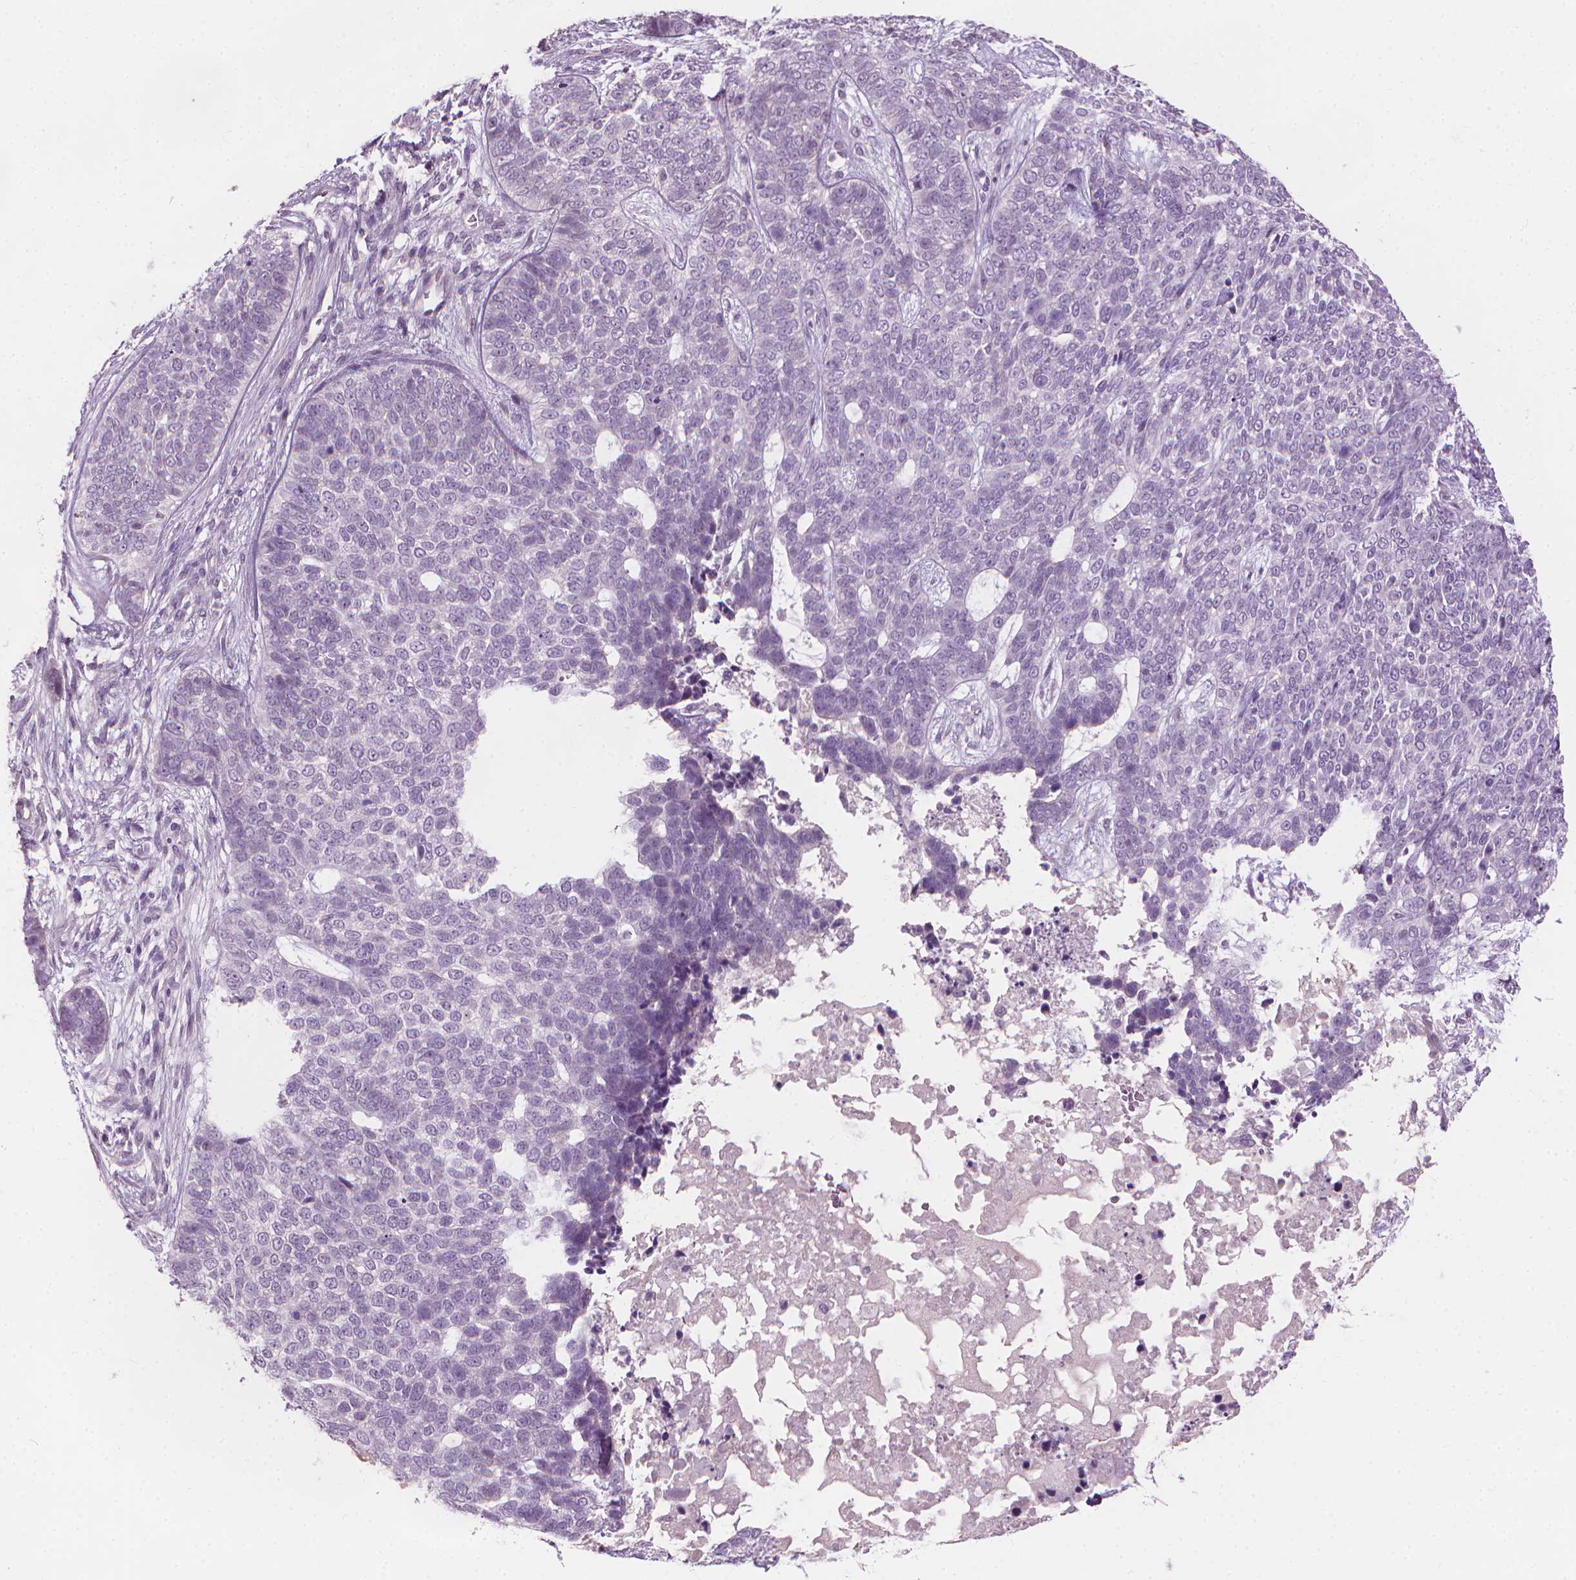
{"staining": {"intensity": "negative", "quantity": "none", "location": "none"}, "tissue": "skin cancer", "cell_type": "Tumor cells", "image_type": "cancer", "snomed": [{"axis": "morphology", "description": "Basal cell carcinoma"}, {"axis": "topography", "description": "Skin"}], "caption": "High power microscopy image of an immunohistochemistry (IHC) image of basal cell carcinoma (skin), revealing no significant staining in tumor cells. (DAB immunohistochemistry (IHC) with hematoxylin counter stain).", "gene": "SAXO2", "patient": {"sex": "female", "age": 69}}